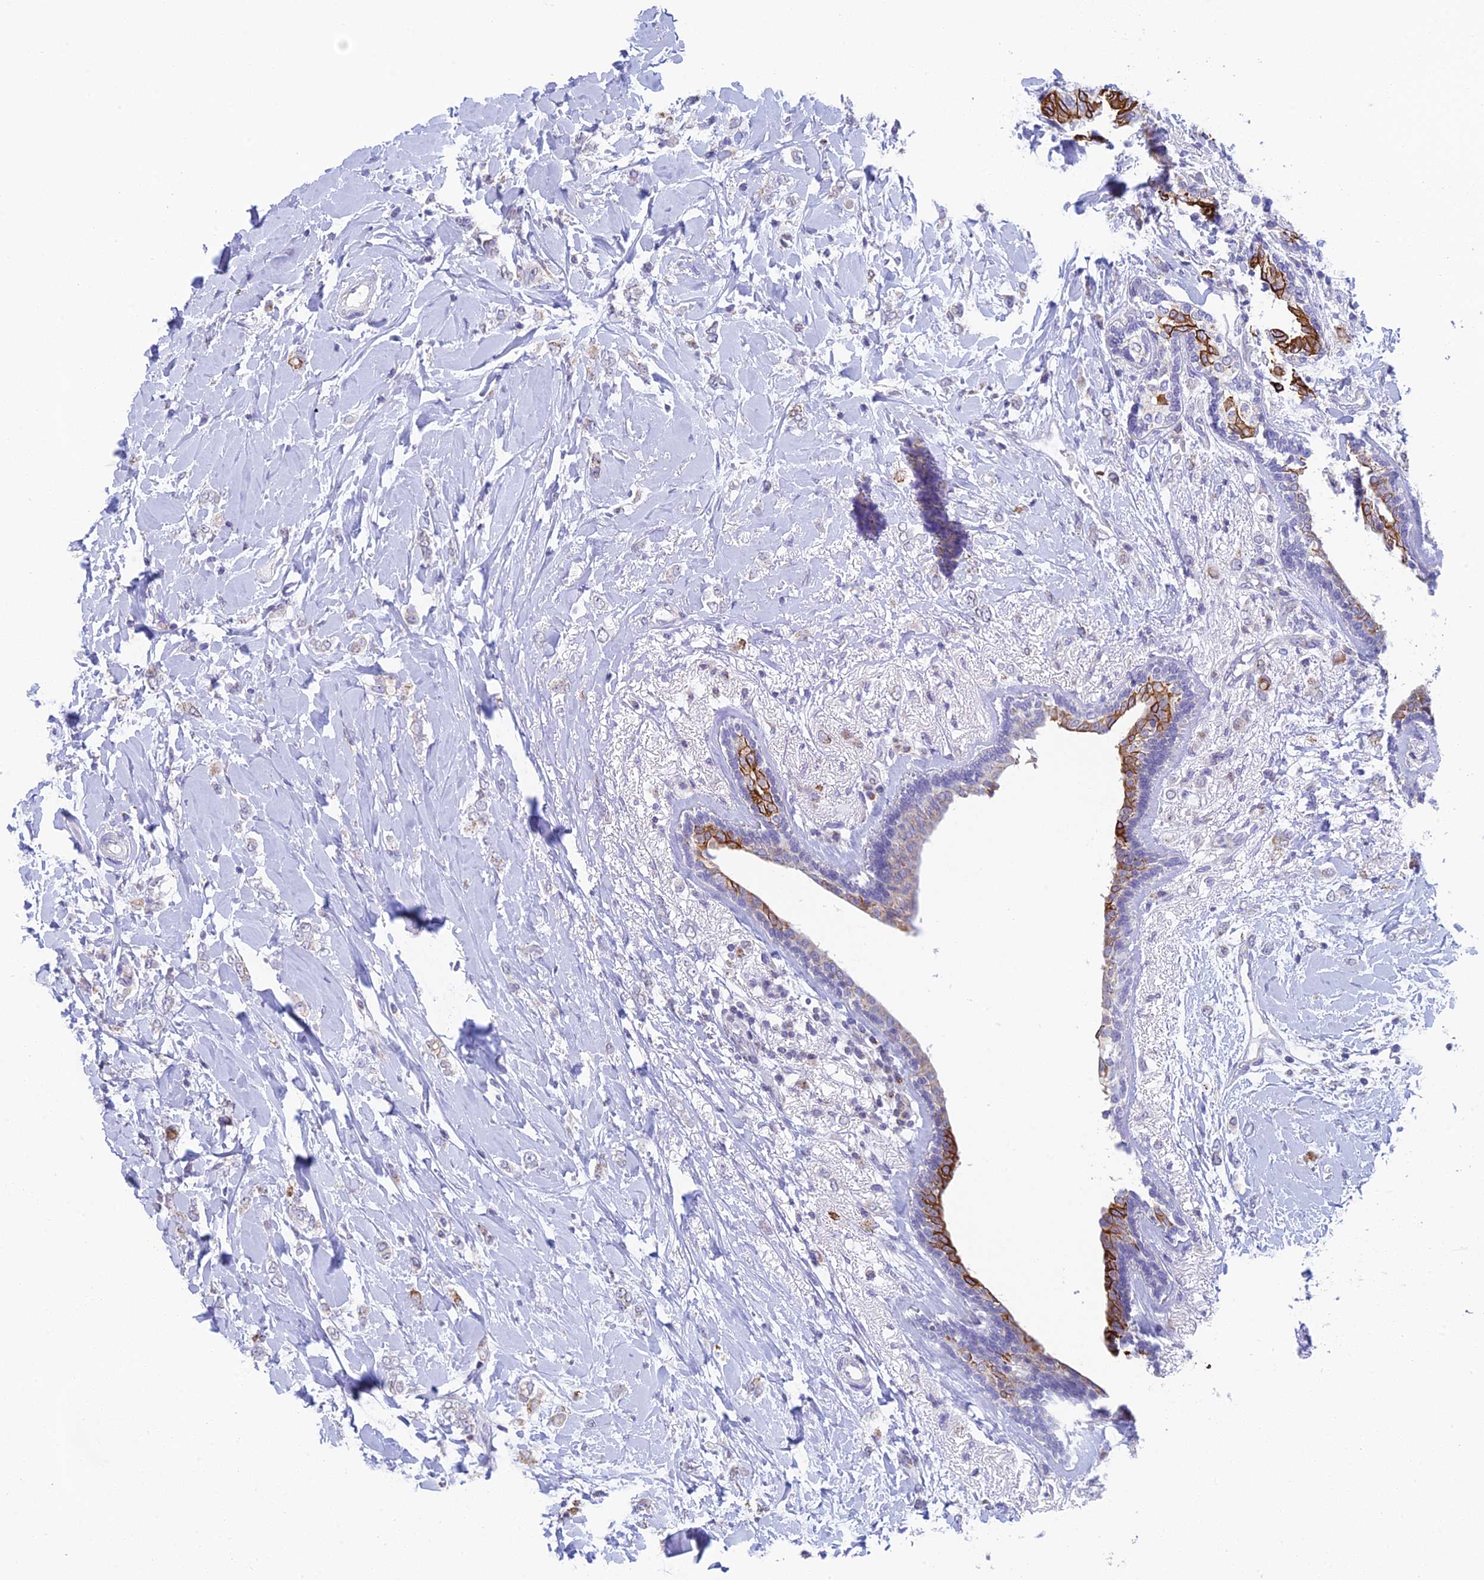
{"staining": {"intensity": "negative", "quantity": "none", "location": "none"}, "tissue": "breast cancer", "cell_type": "Tumor cells", "image_type": "cancer", "snomed": [{"axis": "morphology", "description": "Normal tissue, NOS"}, {"axis": "morphology", "description": "Lobular carcinoma"}, {"axis": "topography", "description": "Breast"}], "caption": "Histopathology image shows no significant protein expression in tumor cells of lobular carcinoma (breast).", "gene": "REXO5", "patient": {"sex": "female", "age": 47}}